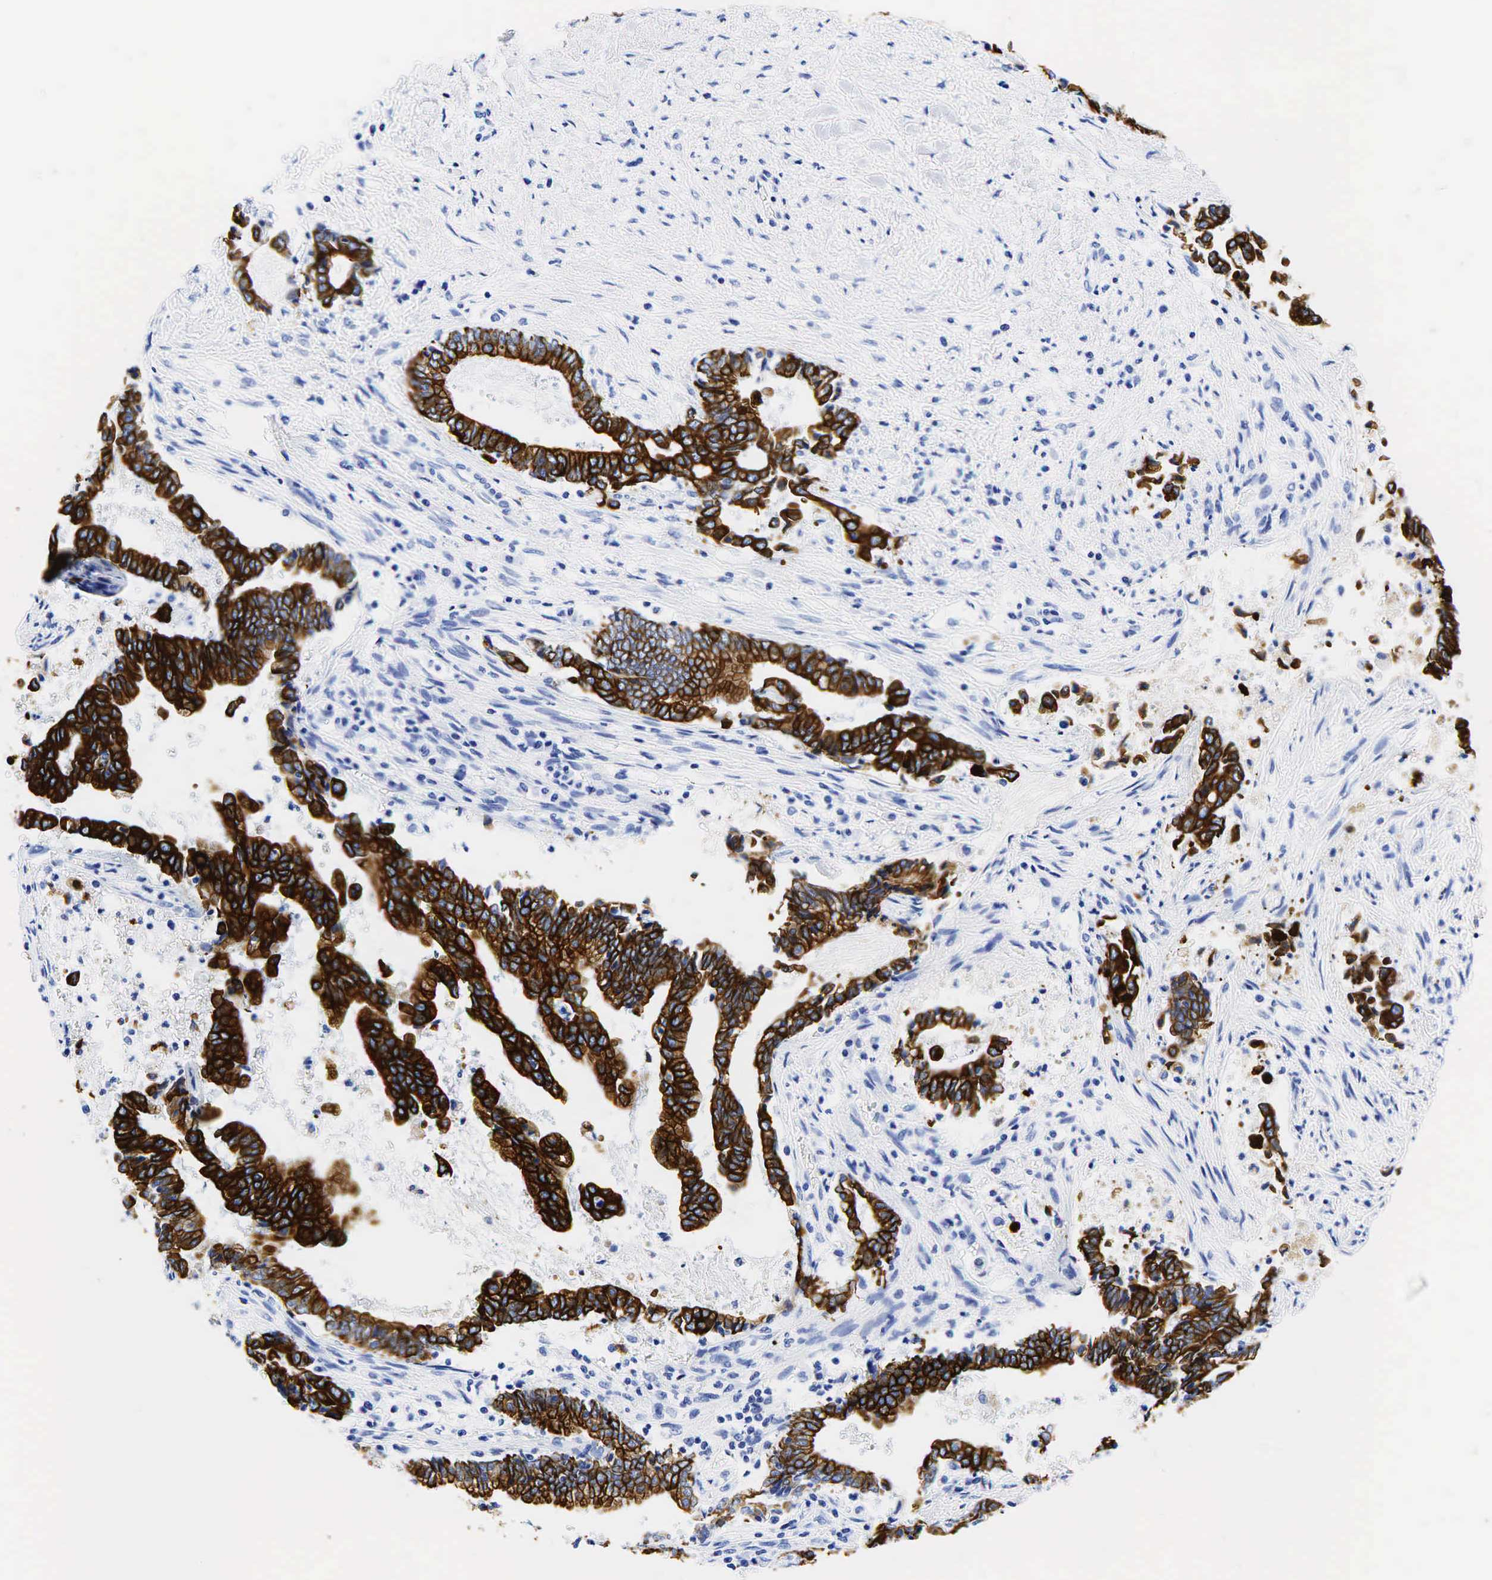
{"staining": {"intensity": "strong", "quantity": ">75%", "location": "cytoplasmic/membranous"}, "tissue": "liver cancer", "cell_type": "Tumor cells", "image_type": "cancer", "snomed": [{"axis": "morphology", "description": "Cholangiocarcinoma"}, {"axis": "topography", "description": "Liver"}], "caption": "Immunohistochemistry histopathology image of neoplastic tissue: cholangiocarcinoma (liver) stained using immunohistochemistry (IHC) shows high levels of strong protein expression localized specifically in the cytoplasmic/membranous of tumor cells, appearing as a cytoplasmic/membranous brown color.", "gene": "KRT19", "patient": {"sex": "male", "age": 57}}